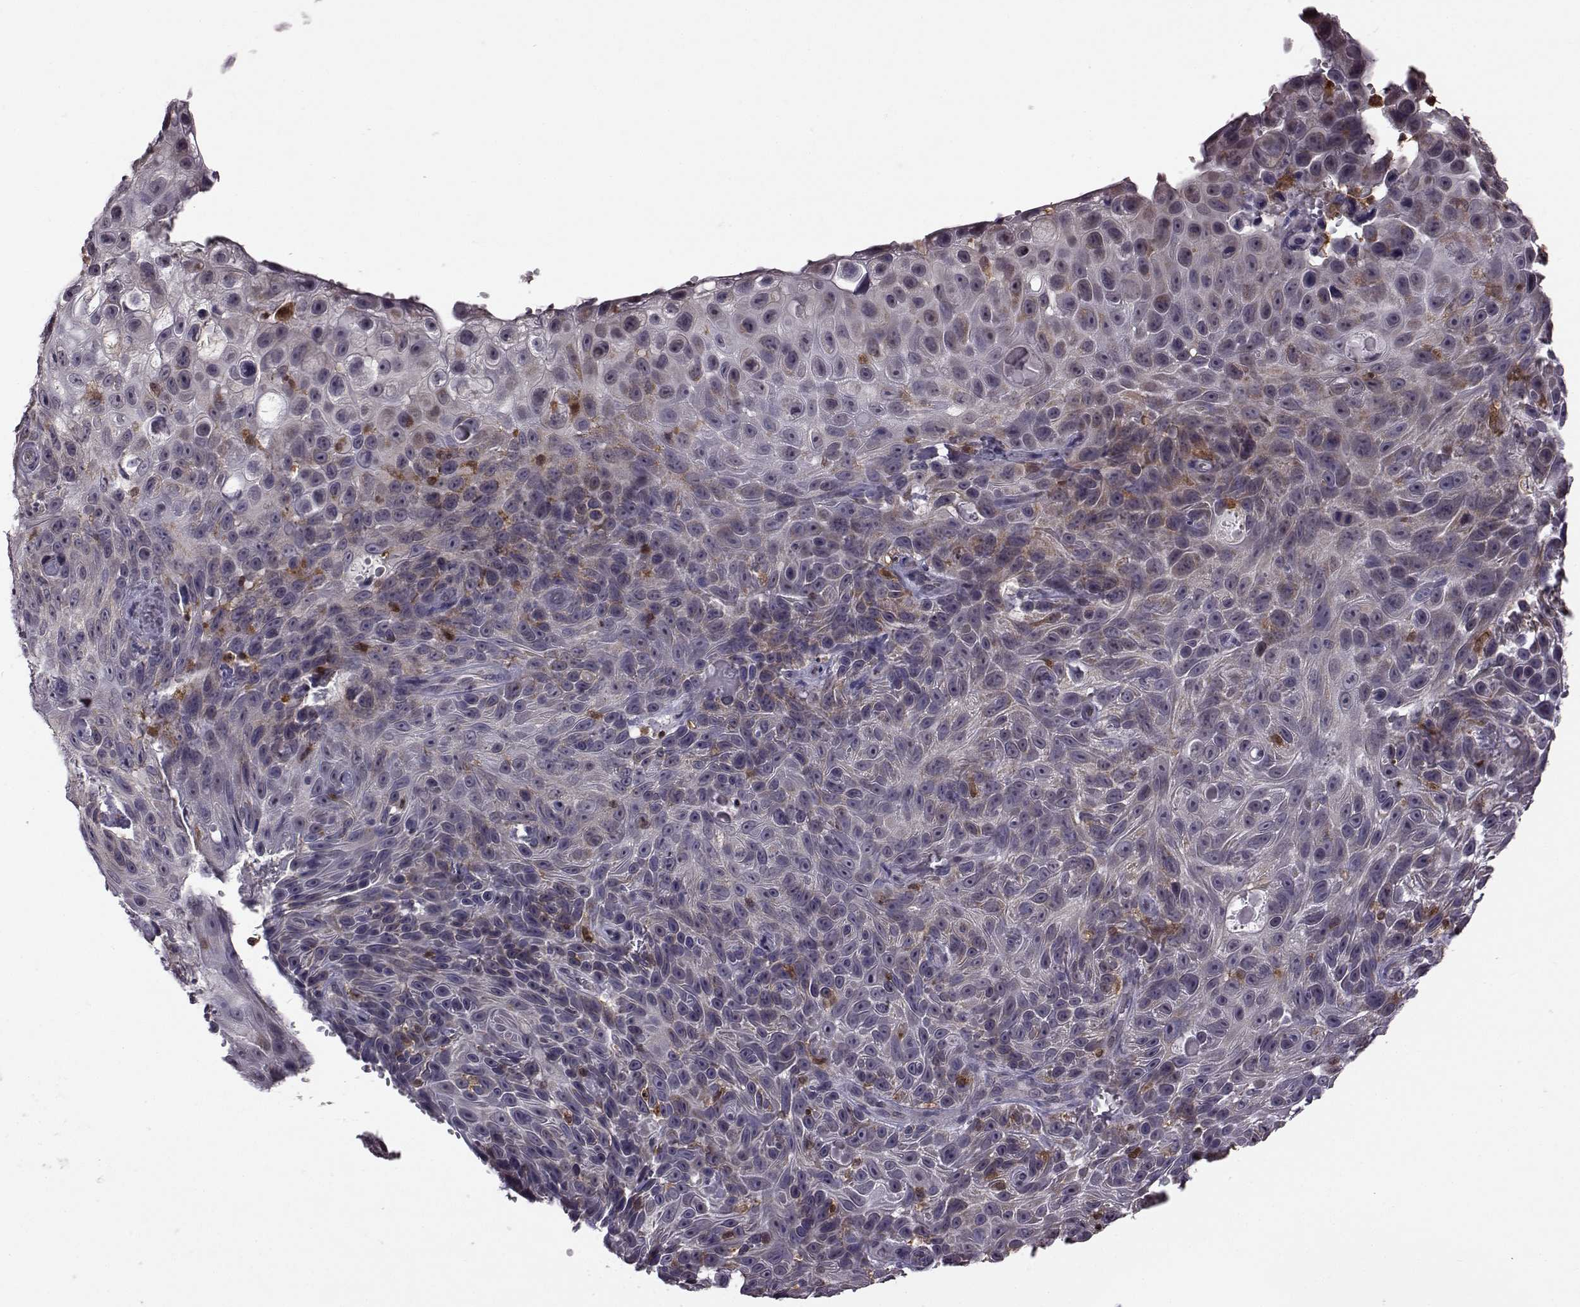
{"staining": {"intensity": "negative", "quantity": "none", "location": "none"}, "tissue": "skin cancer", "cell_type": "Tumor cells", "image_type": "cancer", "snomed": [{"axis": "morphology", "description": "Squamous cell carcinoma, NOS"}, {"axis": "topography", "description": "Skin"}], "caption": "This is an IHC micrograph of squamous cell carcinoma (skin). There is no staining in tumor cells.", "gene": "DOK2", "patient": {"sex": "male", "age": 82}}